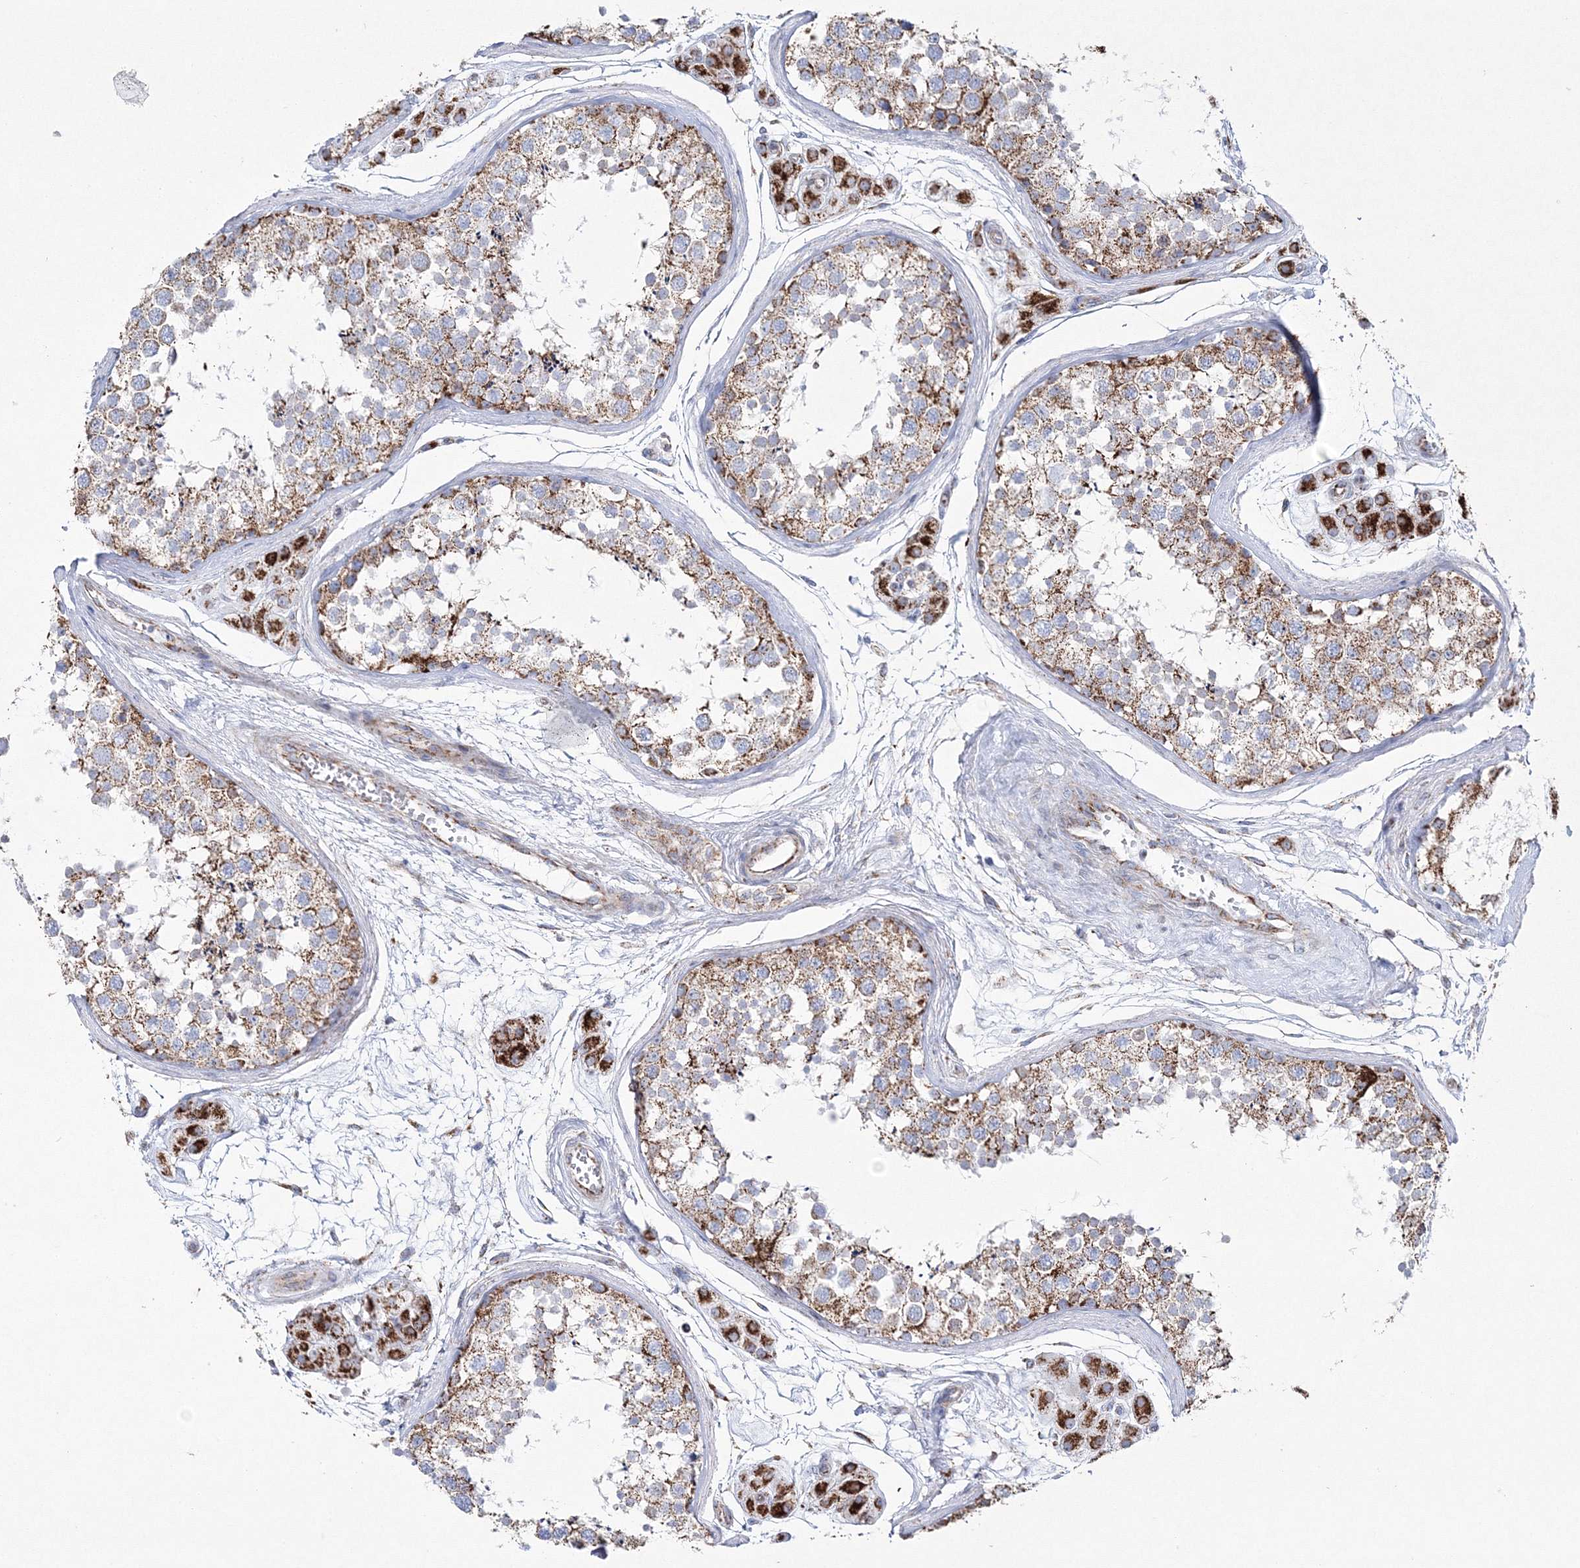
{"staining": {"intensity": "strong", "quantity": "25%-75%", "location": "cytoplasmic/membranous"}, "tissue": "testis", "cell_type": "Cells in seminiferous ducts", "image_type": "normal", "snomed": [{"axis": "morphology", "description": "Normal tissue, NOS"}, {"axis": "topography", "description": "Testis"}], "caption": "Human testis stained for a protein (brown) displays strong cytoplasmic/membranous positive positivity in approximately 25%-75% of cells in seminiferous ducts.", "gene": "HIBCH", "patient": {"sex": "male", "age": 56}}